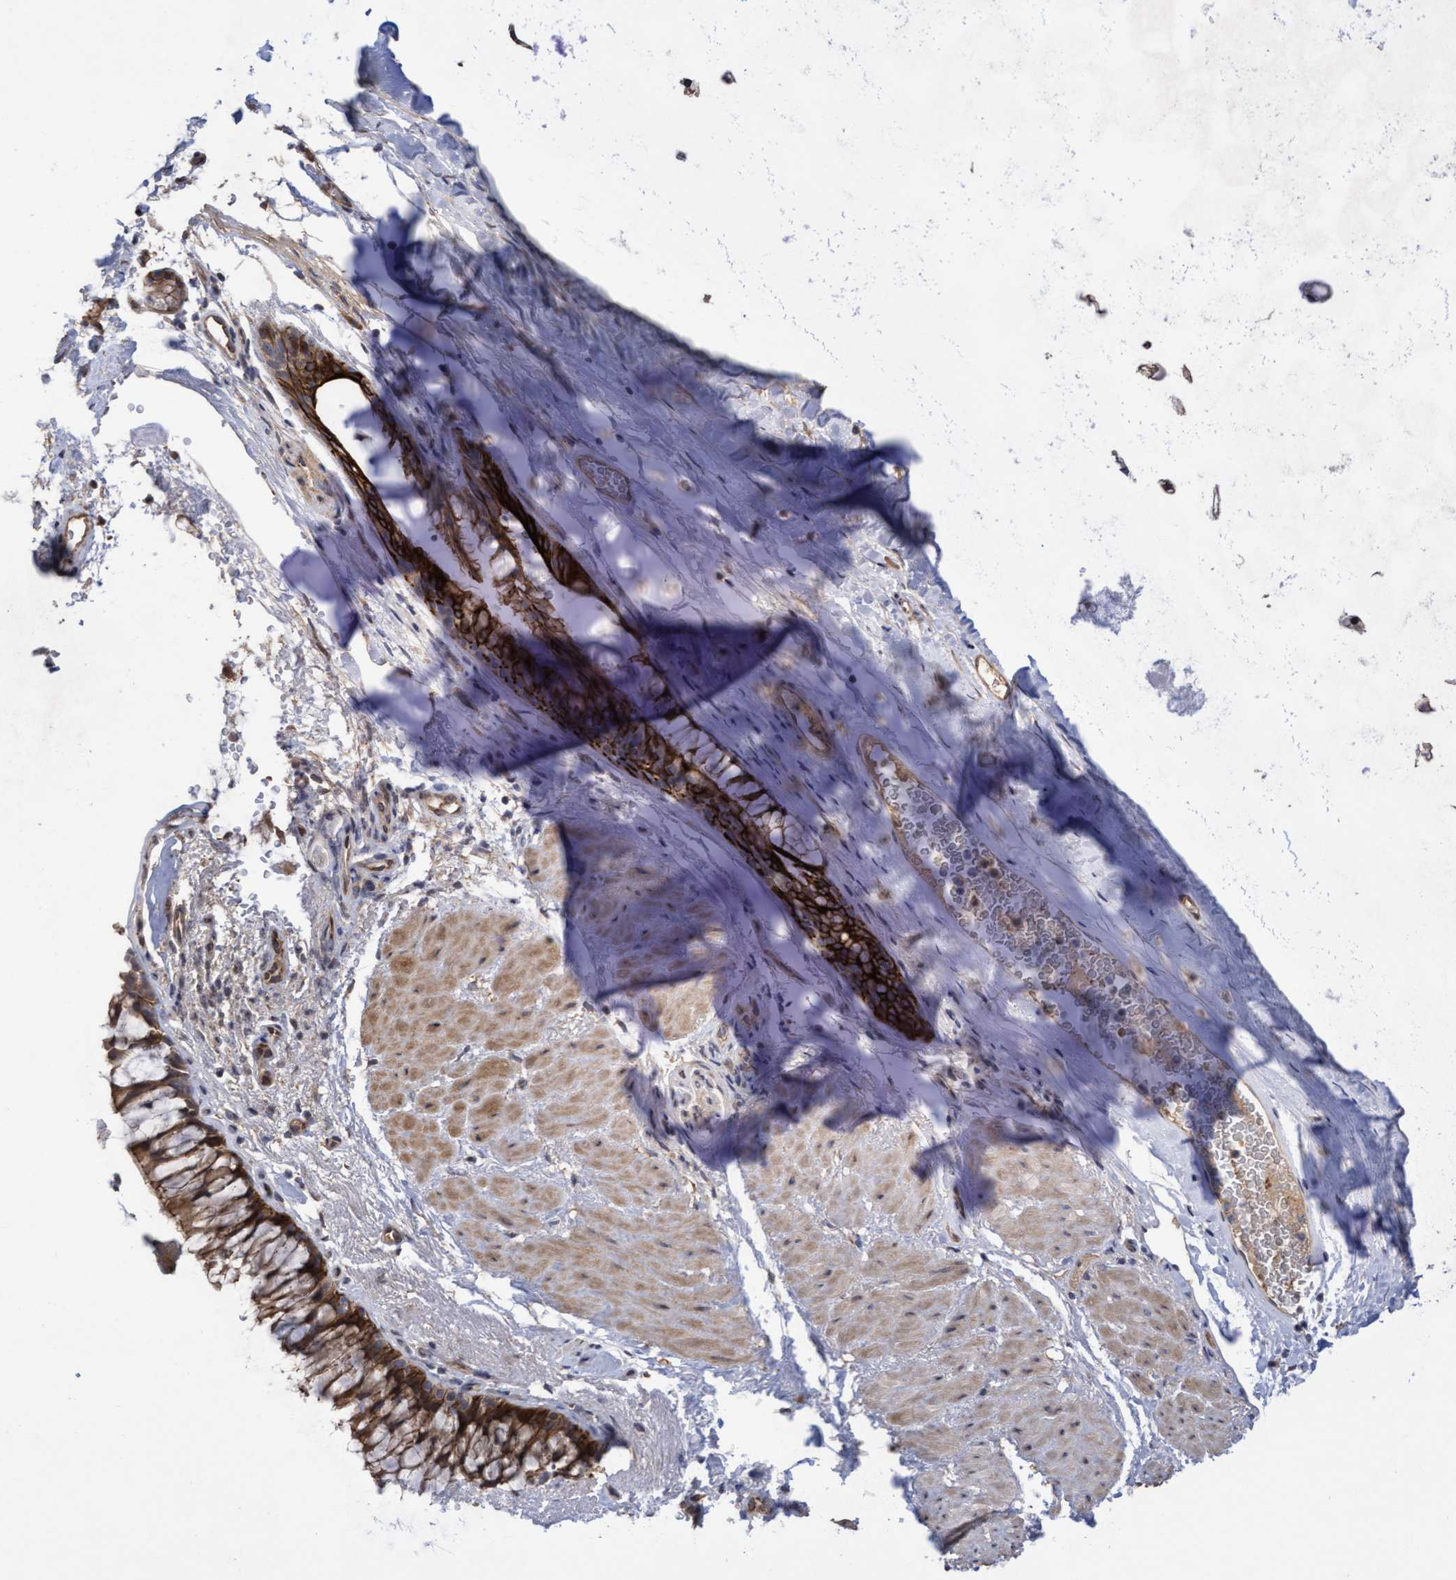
{"staining": {"intensity": "strong", "quantity": ">75%", "location": "cytoplasmic/membranous"}, "tissue": "bronchus", "cell_type": "Respiratory epithelial cells", "image_type": "normal", "snomed": [{"axis": "morphology", "description": "Normal tissue, NOS"}, {"axis": "topography", "description": "Cartilage tissue"}, {"axis": "topography", "description": "Bronchus"}], "caption": "Bronchus stained with DAB (3,3'-diaminobenzidine) IHC displays high levels of strong cytoplasmic/membranous expression in about >75% of respiratory epithelial cells.", "gene": "COBL", "patient": {"sex": "female", "age": 53}}